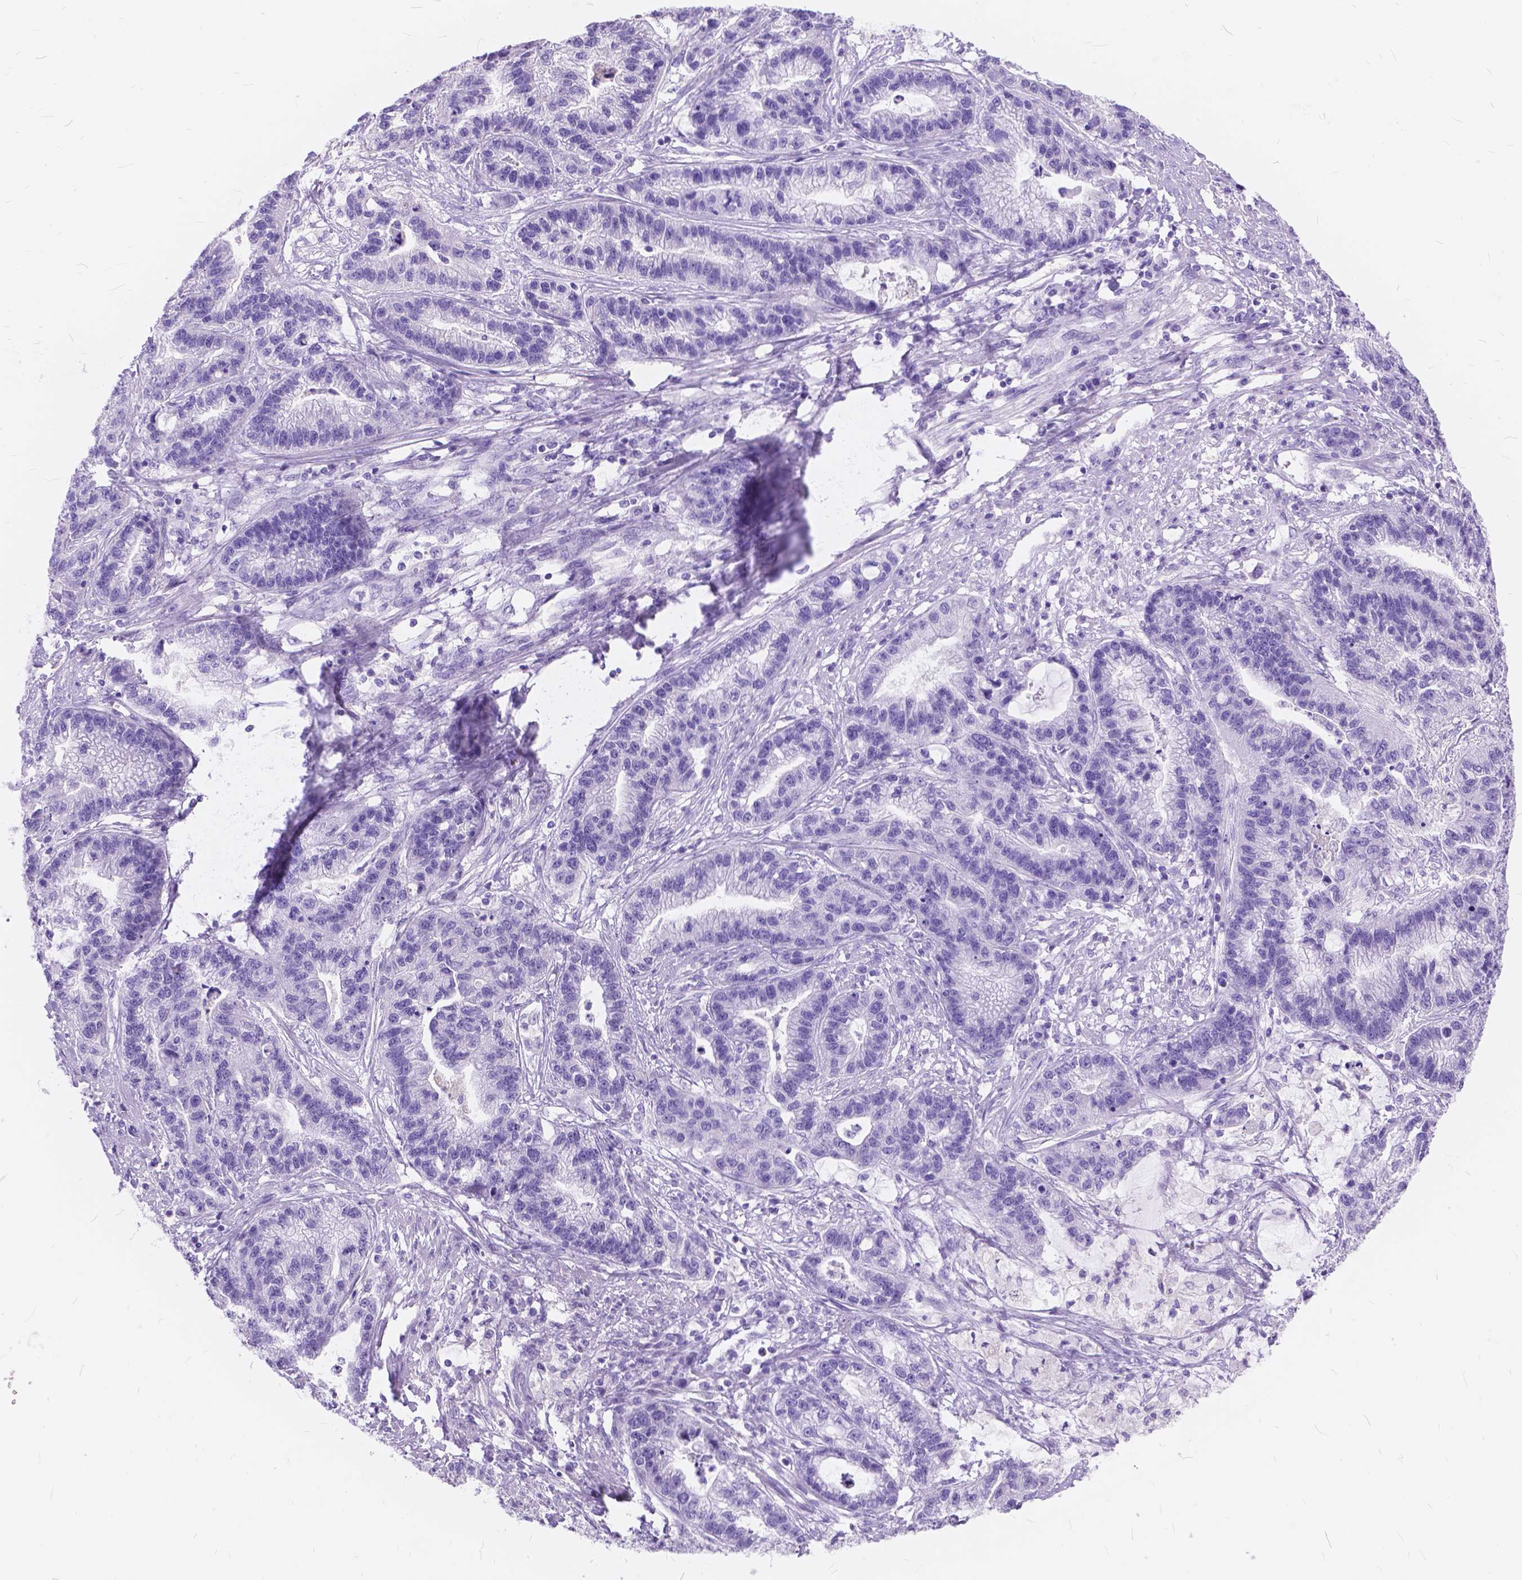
{"staining": {"intensity": "negative", "quantity": "none", "location": "none"}, "tissue": "stomach cancer", "cell_type": "Tumor cells", "image_type": "cancer", "snomed": [{"axis": "morphology", "description": "Adenocarcinoma, NOS"}, {"axis": "topography", "description": "Stomach"}], "caption": "Stomach cancer was stained to show a protein in brown. There is no significant expression in tumor cells. (Stains: DAB (3,3'-diaminobenzidine) immunohistochemistry (IHC) with hematoxylin counter stain, Microscopy: brightfield microscopy at high magnification).", "gene": "FOXL2", "patient": {"sex": "male", "age": 83}}